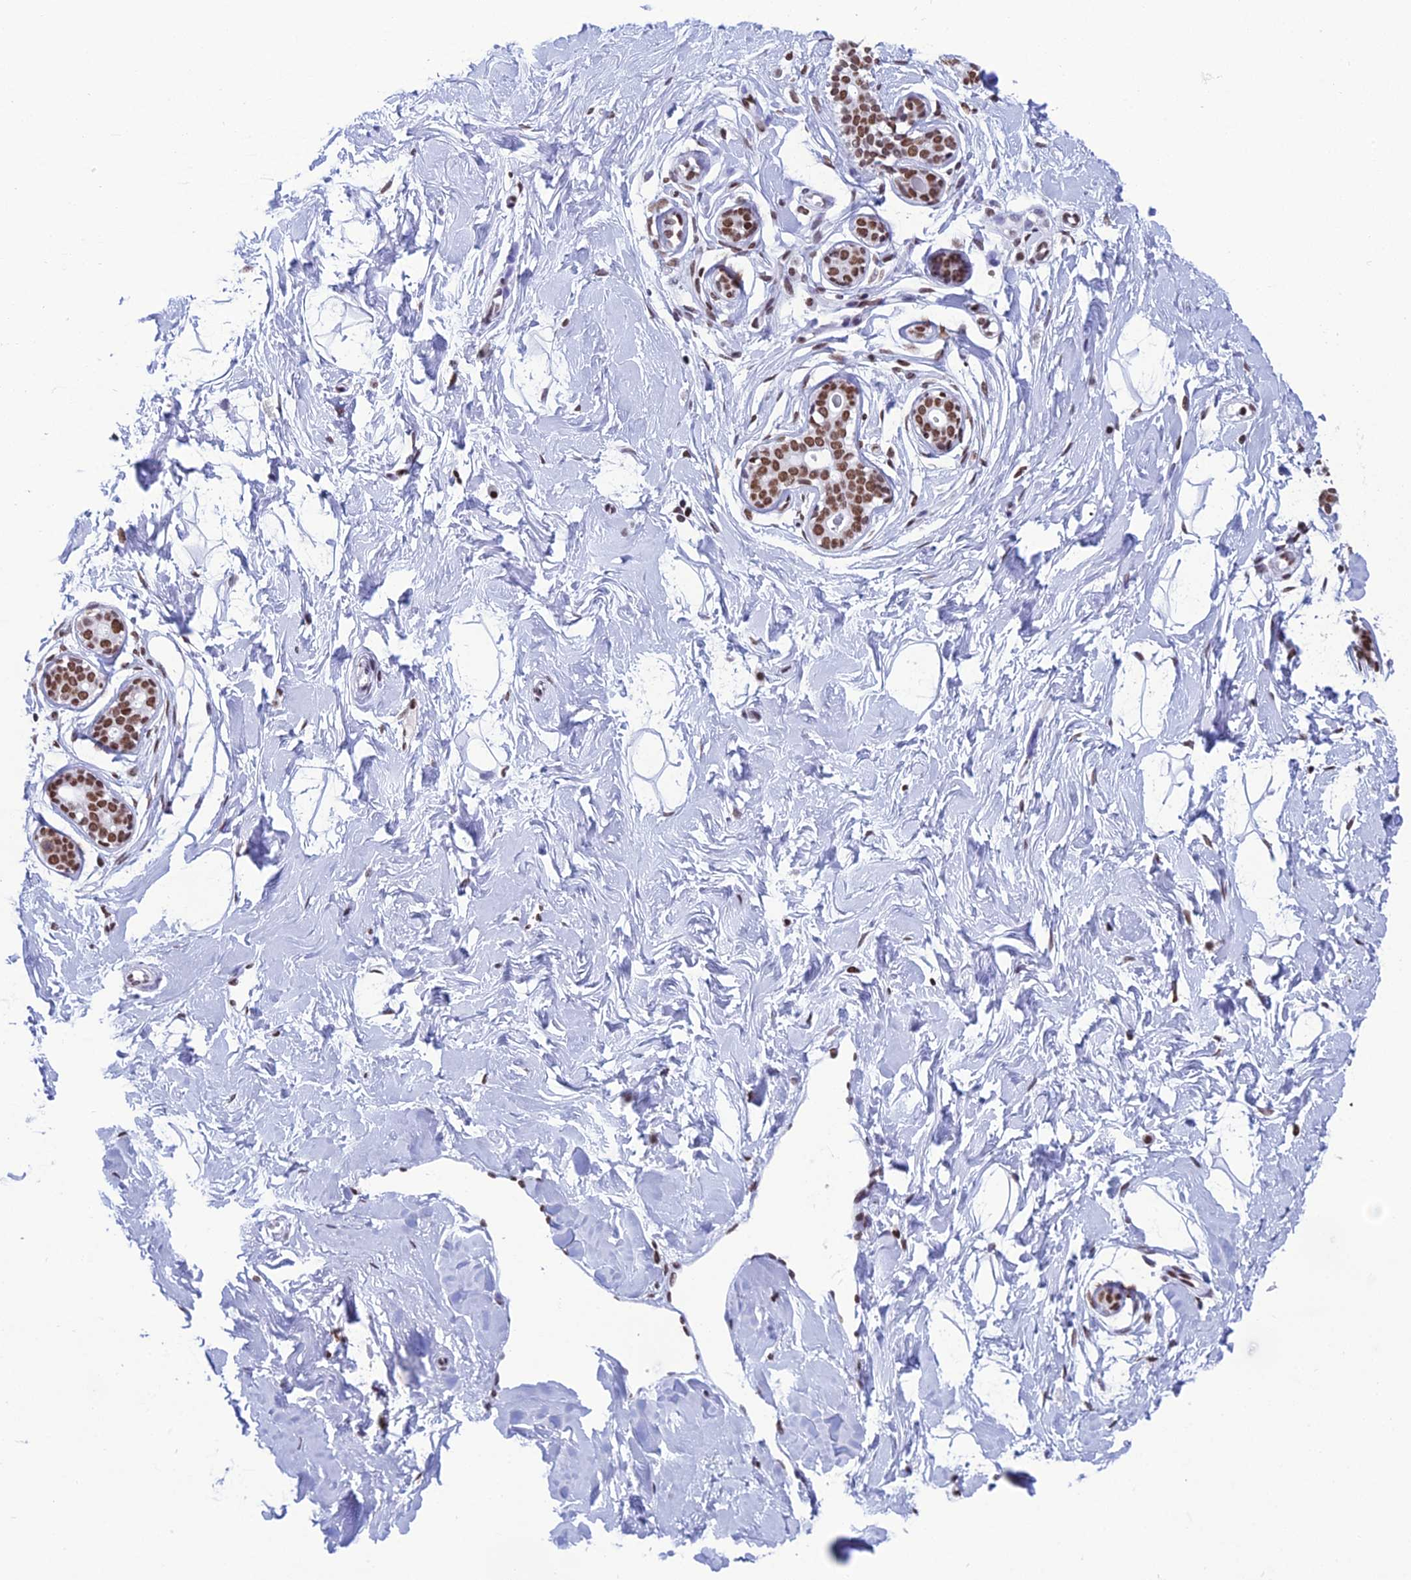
{"staining": {"intensity": "moderate", "quantity": ">75%", "location": "nuclear"}, "tissue": "breast", "cell_type": "Adipocytes", "image_type": "normal", "snomed": [{"axis": "morphology", "description": "Normal tissue, NOS"}, {"axis": "morphology", "description": "Adenoma, NOS"}, {"axis": "topography", "description": "Breast"}], "caption": "An immunohistochemistry image of unremarkable tissue is shown. Protein staining in brown labels moderate nuclear positivity in breast within adipocytes. Nuclei are stained in blue.", "gene": "PRAMEF12", "patient": {"sex": "female", "age": 23}}